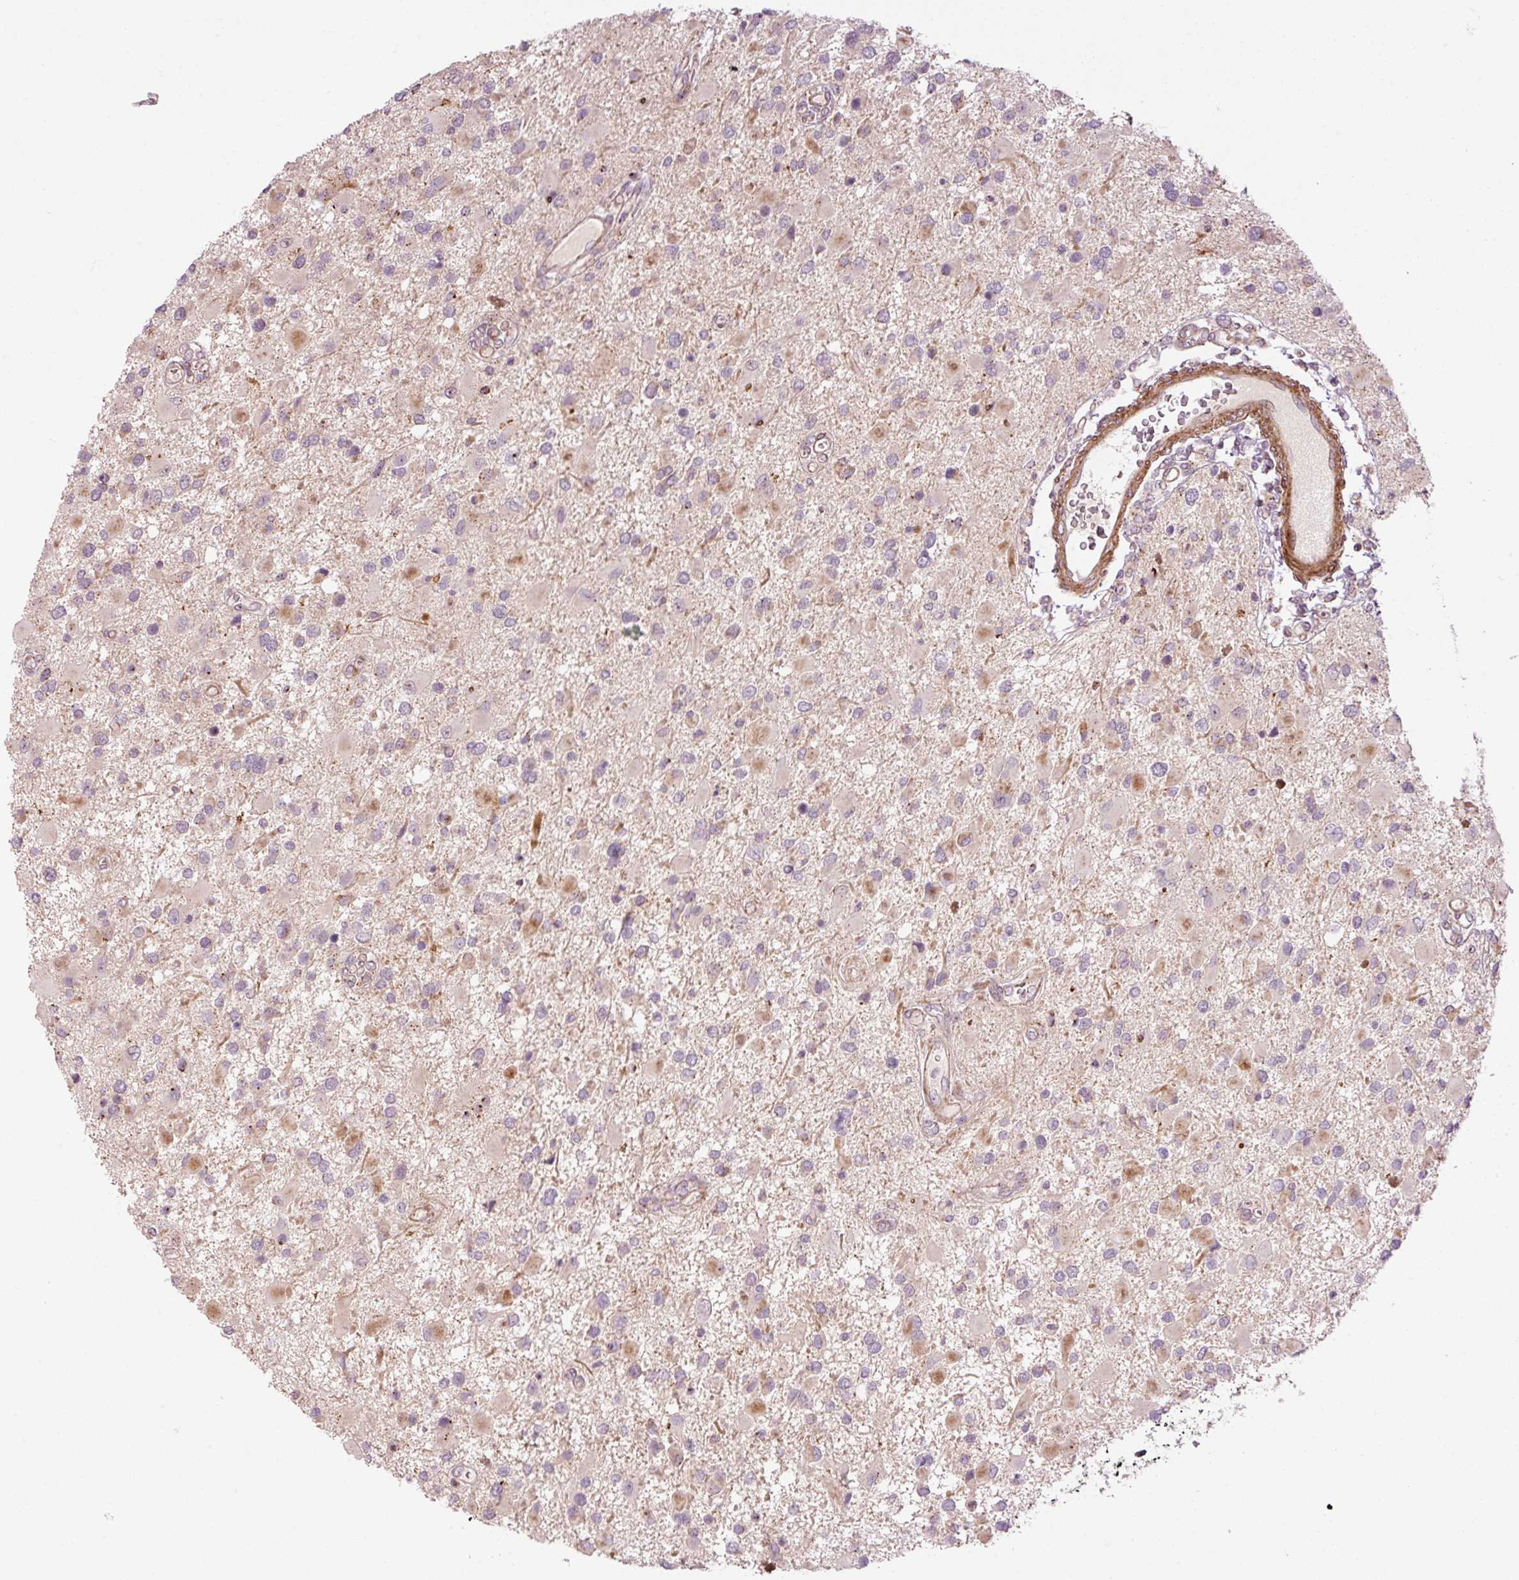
{"staining": {"intensity": "weak", "quantity": "<25%", "location": "cytoplasmic/membranous"}, "tissue": "glioma", "cell_type": "Tumor cells", "image_type": "cancer", "snomed": [{"axis": "morphology", "description": "Glioma, malignant, High grade"}, {"axis": "topography", "description": "Brain"}], "caption": "The IHC image has no significant positivity in tumor cells of malignant glioma (high-grade) tissue.", "gene": "ANKRD20A1", "patient": {"sex": "male", "age": 53}}